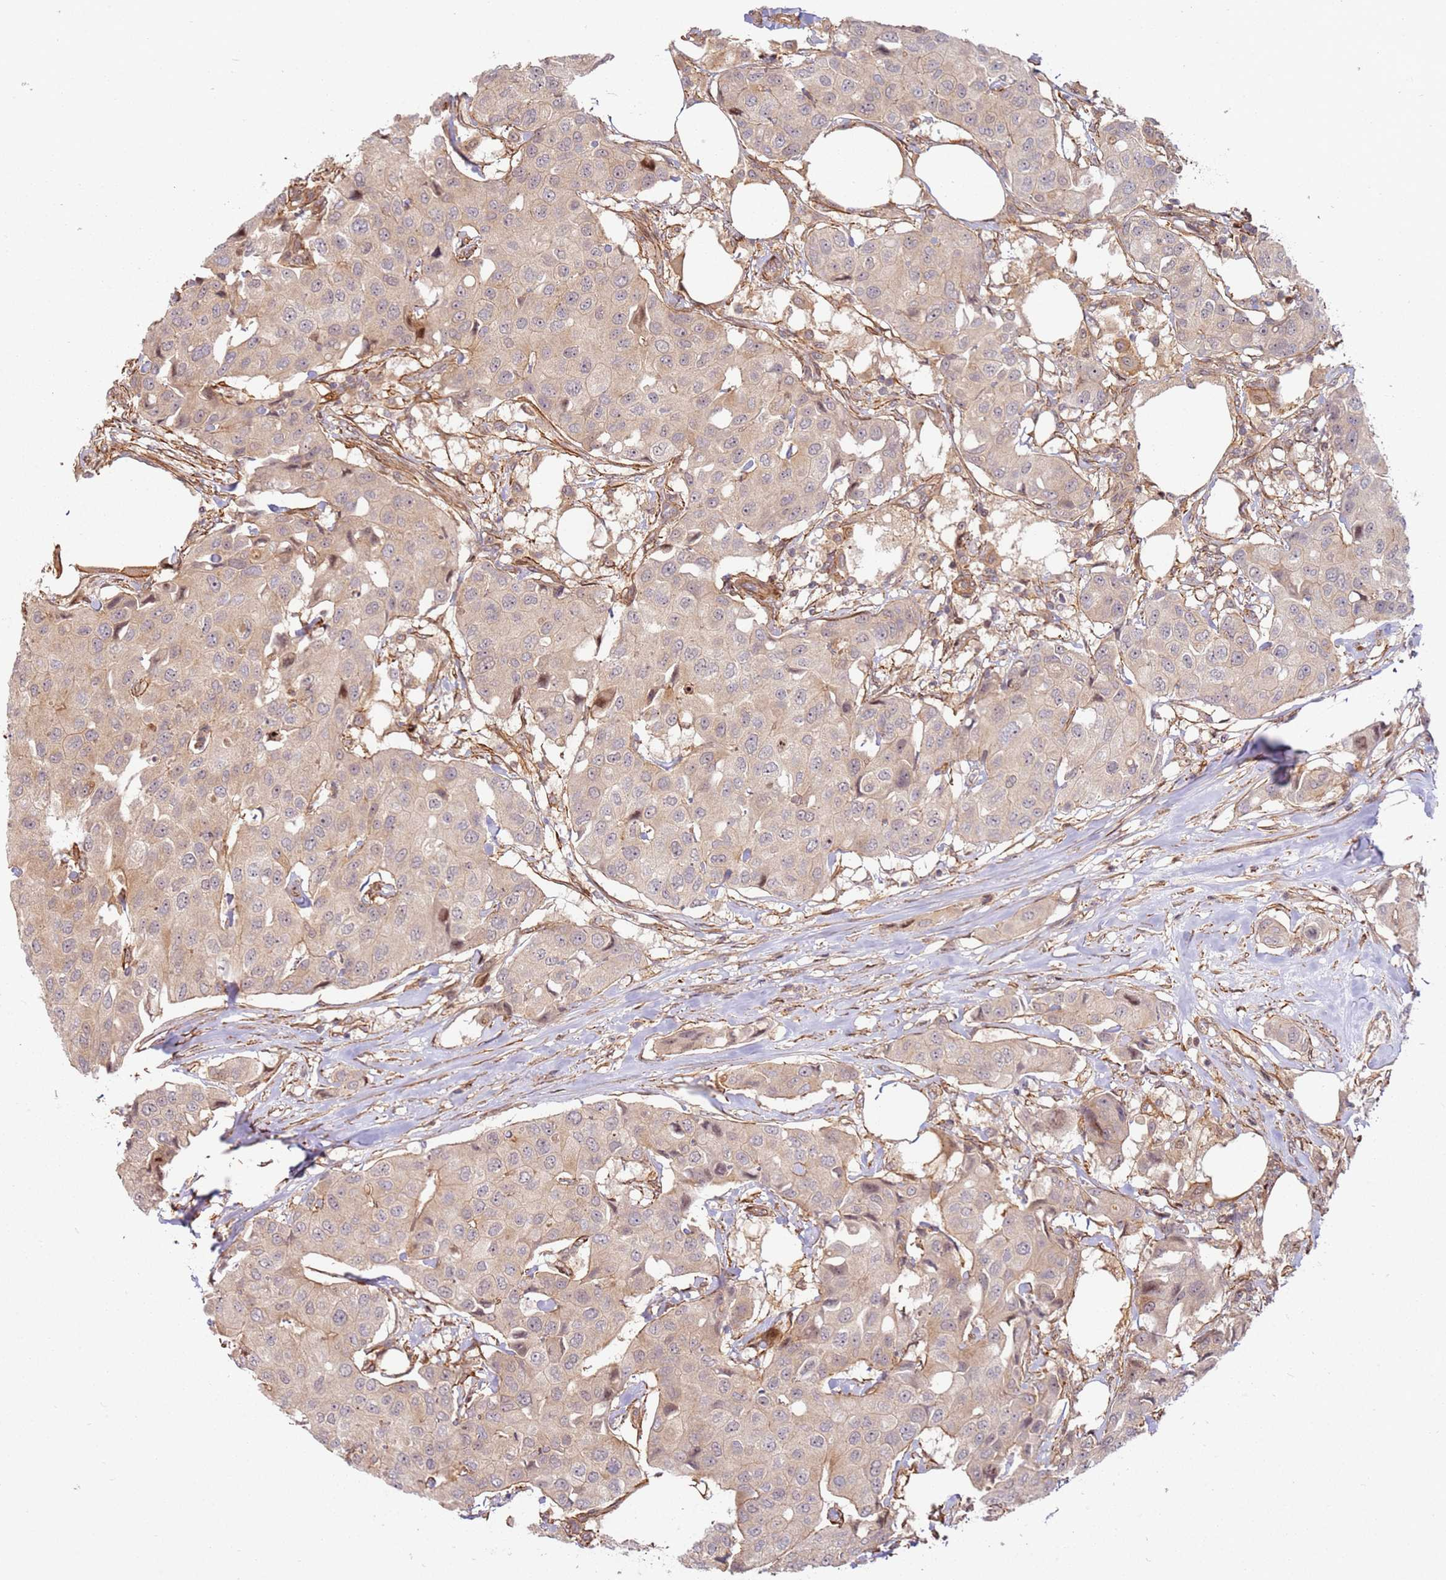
{"staining": {"intensity": "weak", "quantity": "<25%", "location": "cytoplasmic/membranous"}, "tissue": "breast cancer", "cell_type": "Tumor cells", "image_type": "cancer", "snomed": [{"axis": "morphology", "description": "Duct carcinoma"}, {"axis": "topography", "description": "Breast"}], "caption": "A photomicrograph of breast infiltrating ductal carcinoma stained for a protein shows no brown staining in tumor cells. The staining was performed using DAB to visualize the protein expression in brown, while the nuclei were stained in blue with hematoxylin (Magnification: 20x).", "gene": "TMEM233", "patient": {"sex": "female", "age": 80}}